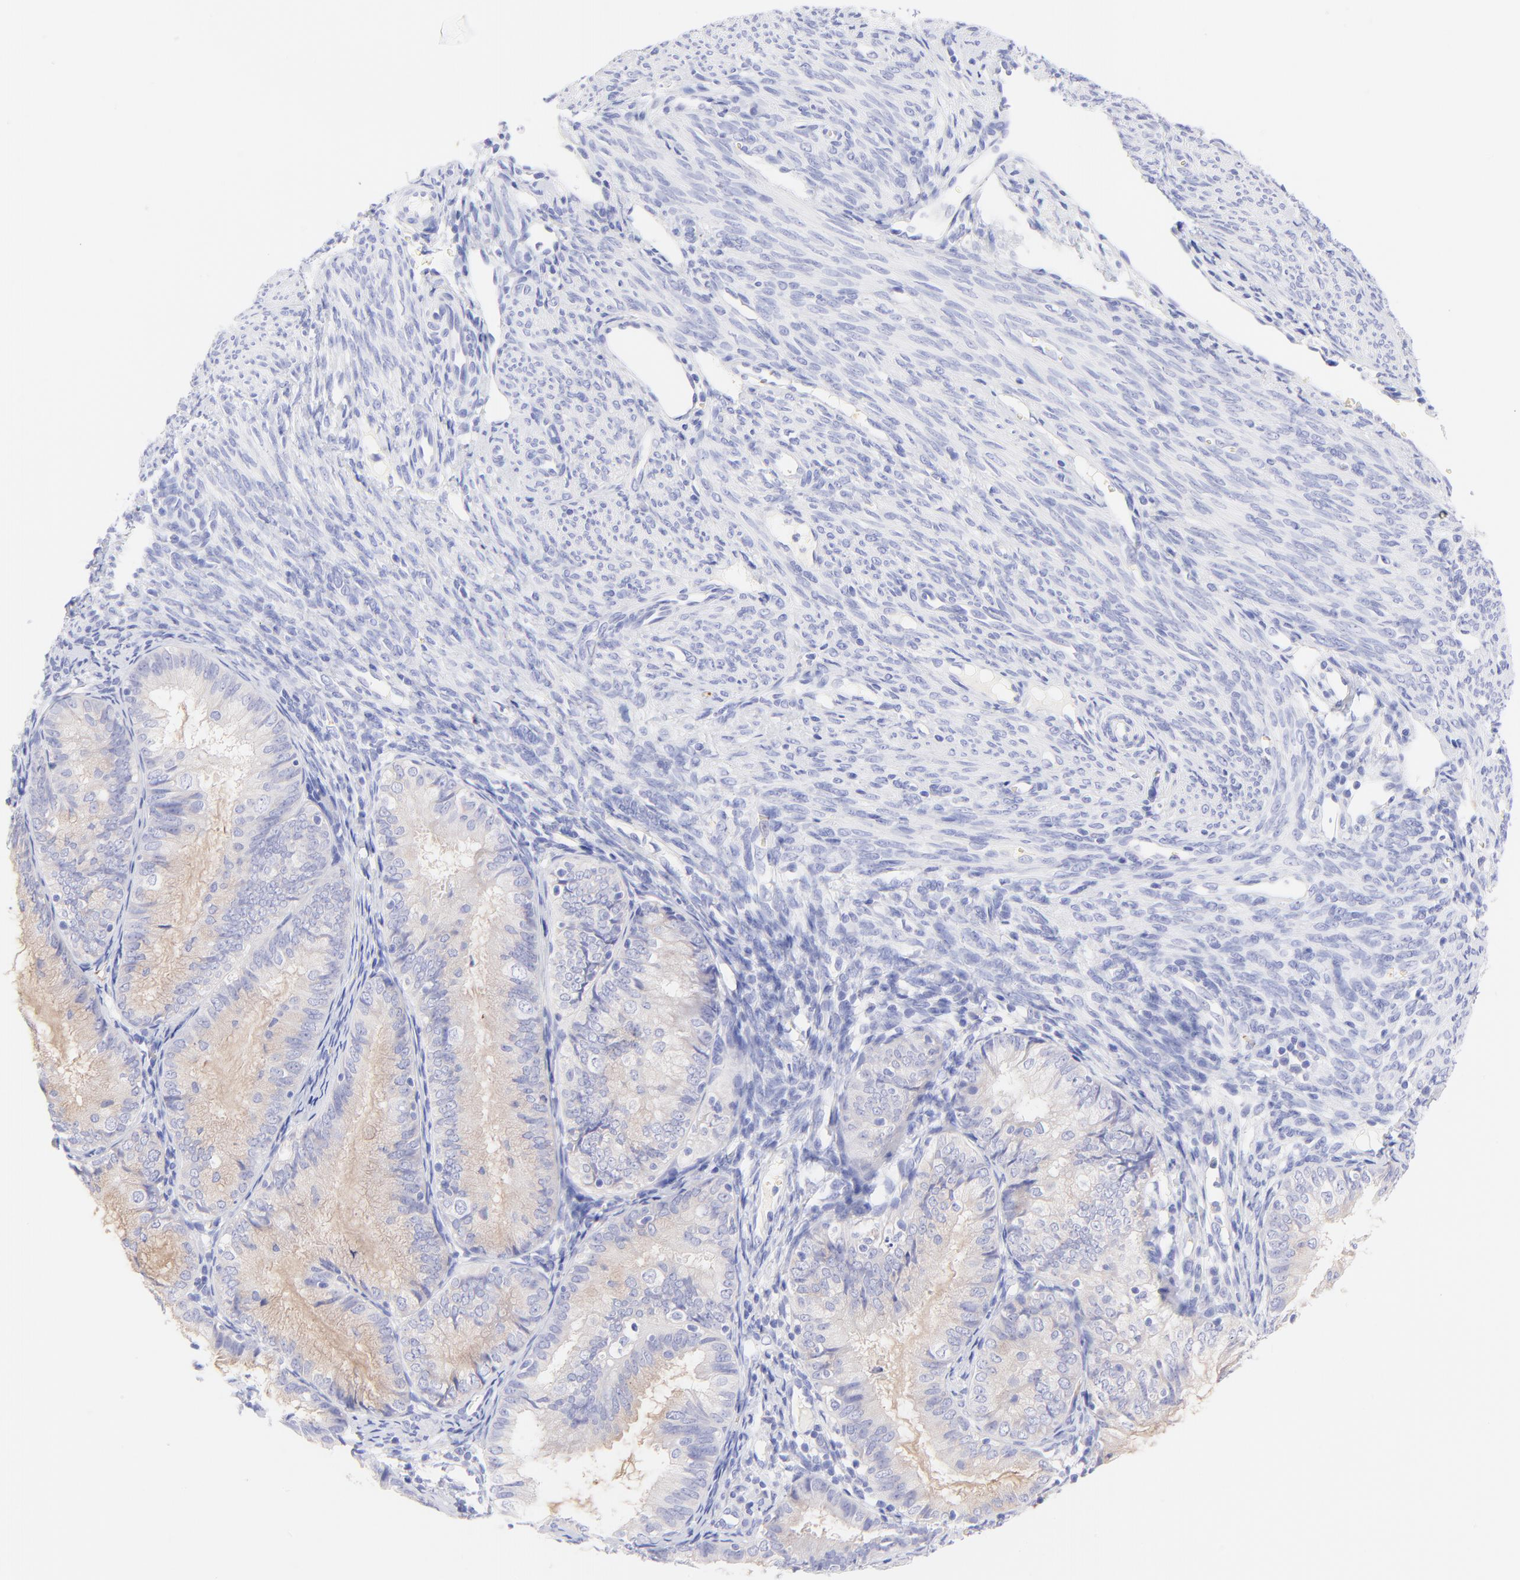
{"staining": {"intensity": "weak", "quantity": "25%-75%", "location": "cytoplasmic/membranous"}, "tissue": "endometrial cancer", "cell_type": "Tumor cells", "image_type": "cancer", "snomed": [{"axis": "morphology", "description": "Adenocarcinoma, NOS"}, {"axis": "topography", "description": "Endometrium"}], "caption": "Protein staining by immunohistochemistry (IHC) shows weak cytoplasmic/membranous staining in approximately 25%-75% of tumor cells in endometrial adenocarcinoma.", "gene": "FRMPD3", "patient": {"sex": "female", "age": 66}}